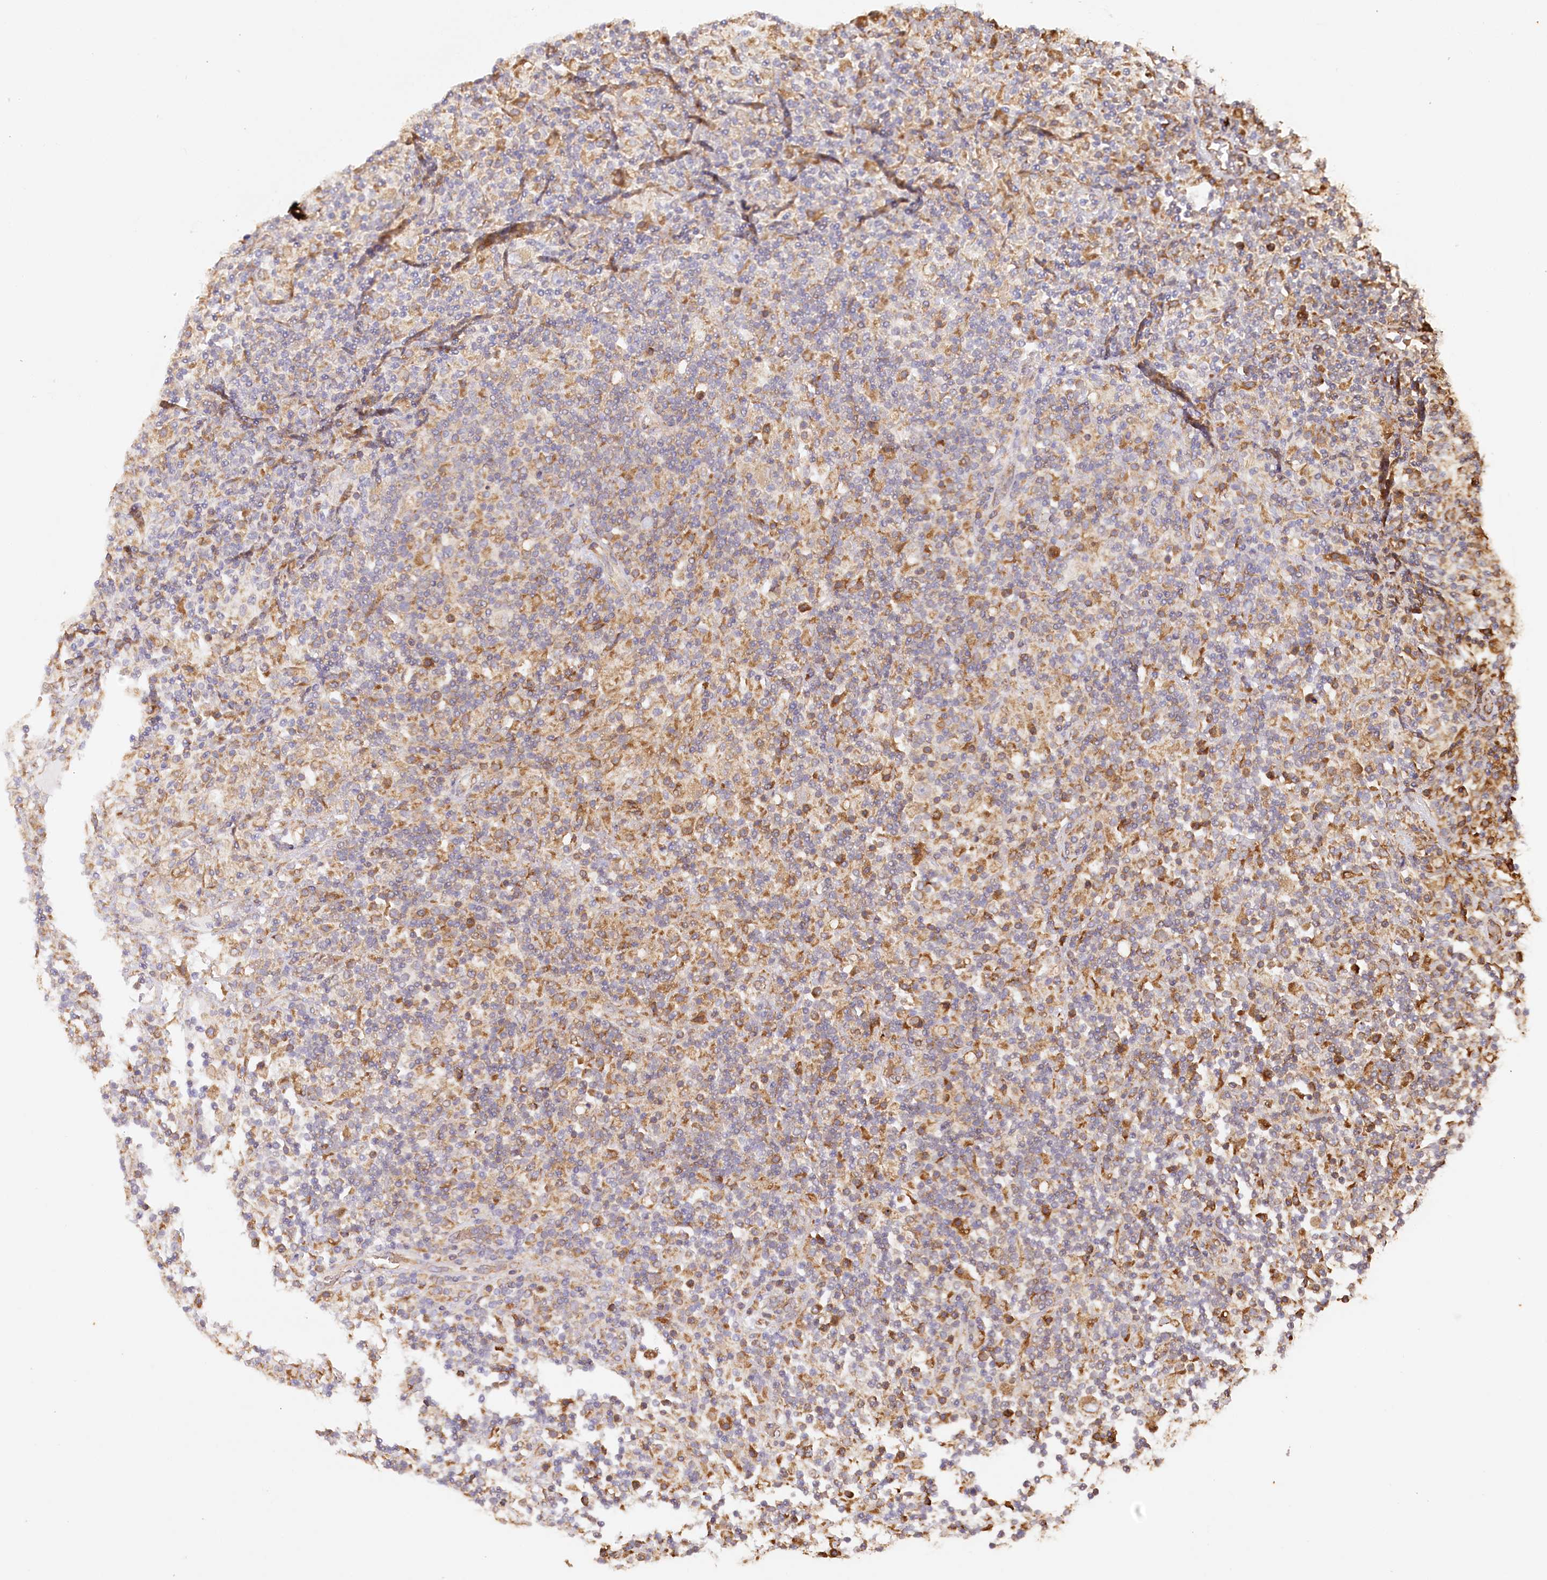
{"staining": {"intensity": "moderate", "quantity": ">75%", "location": "cytoplasmic/membranous"}, "tissue": "lymphoma", "cell_type": "Tumor cells", "image_type": "cancer", "snomed": [{"axis": "morphology", "description": "Hodgkin's disease, NOS"}, {"axis": "topography", "description": "Lymph node"}], "caption": "Immunohistochemistry (IHC) micrograph of neoplastic tissue: lymphoma stained using immunohistochemistry (IHC) demonstrates medium levels of moderate protein expression localized specifically in the cytoplasmic/membranous of tumor cells, appearing as a cytoplasmic/membranous brown color.", "gene": "ACAP2", "patient": {"sex": "male", "age": 70}}